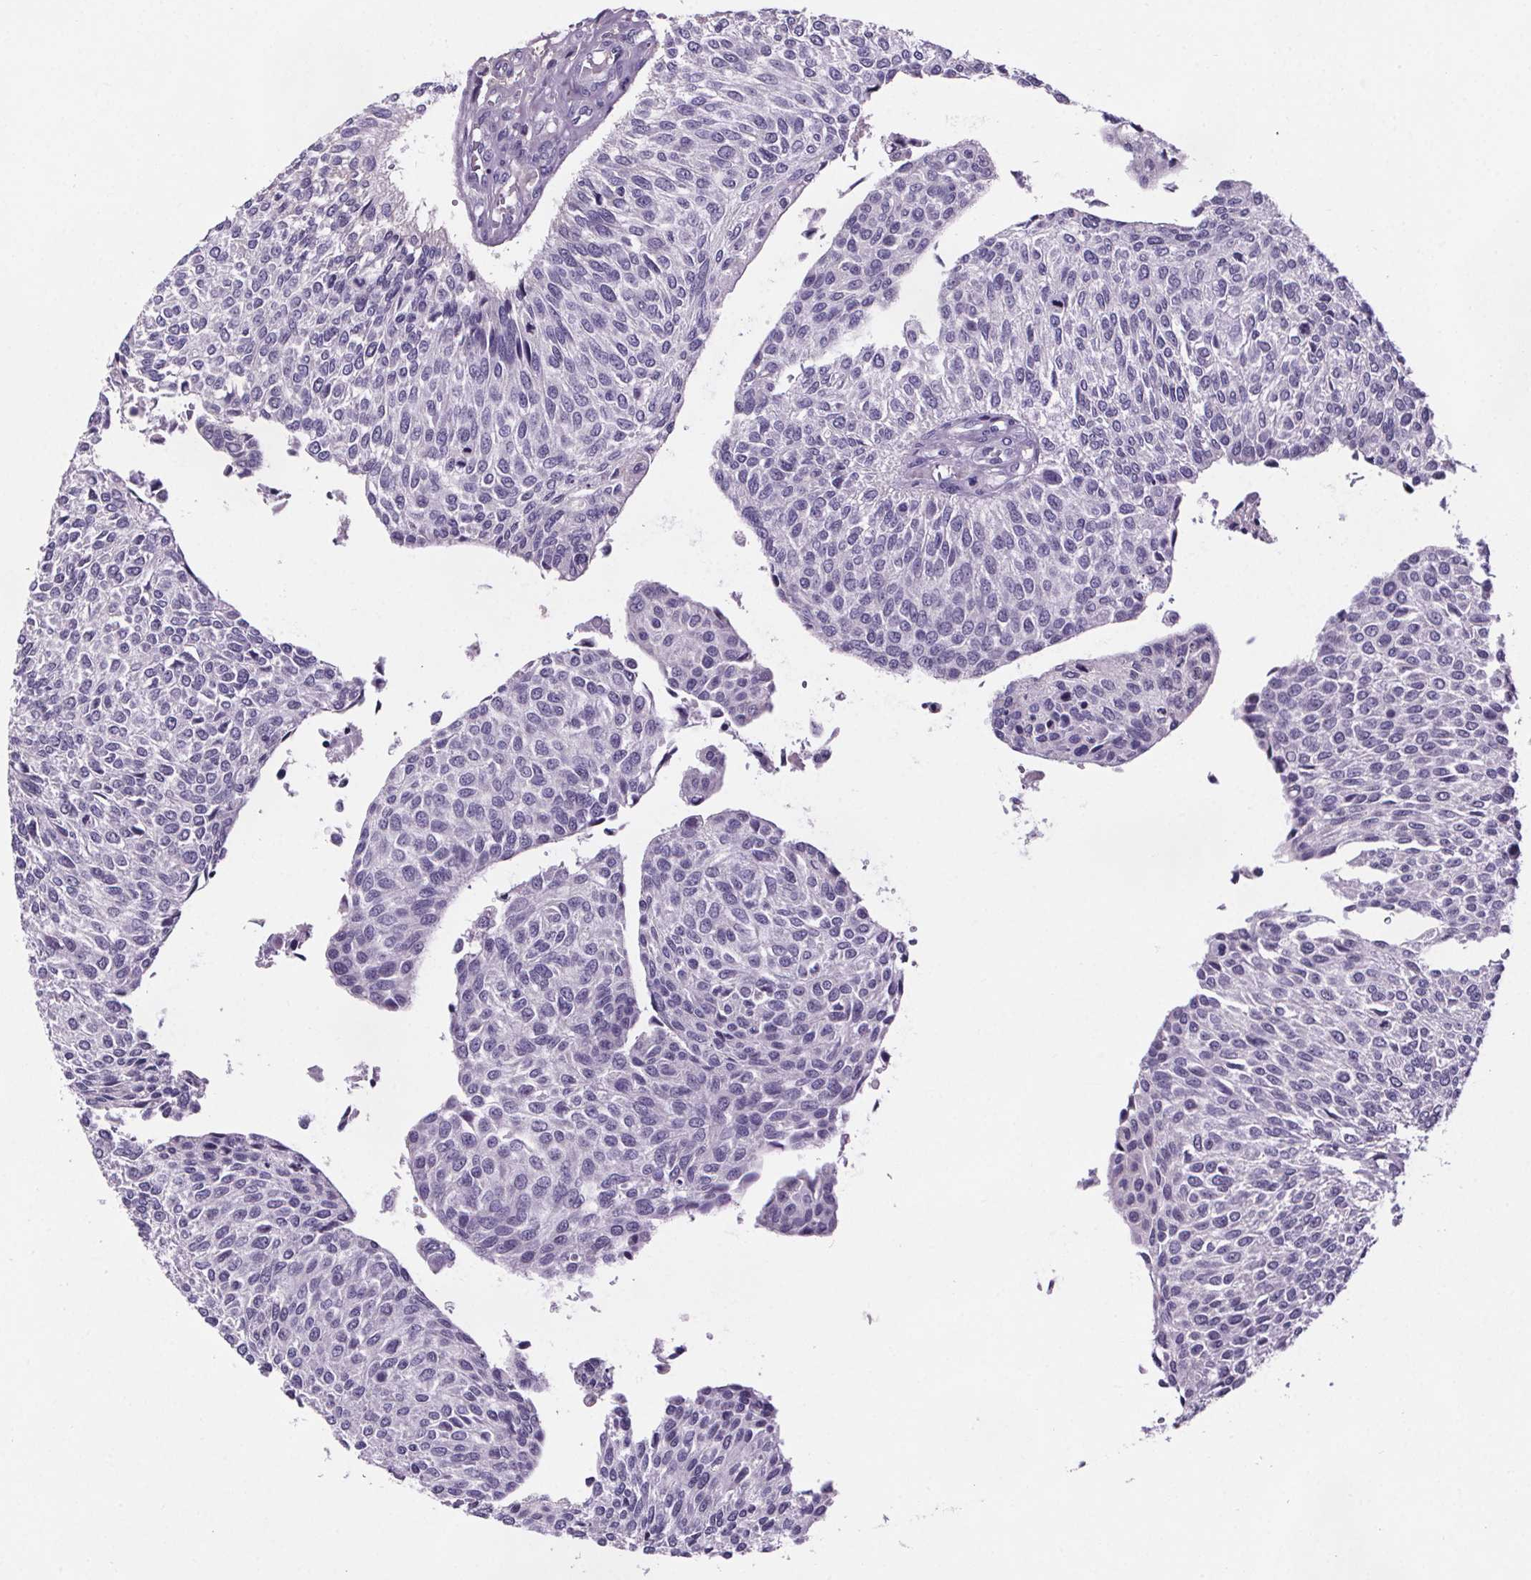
{"staining": {"intensity": "negative", "quantity": "none", "location": "none"}, "tissue": "urothelial cancer", "cell_type": "Tumor cells", "image_type": "cancer", "snomed": [{"axis": "morphology", "description": "Urothelial carcinoma, NOS"}, {"axis": "topography", "description": "Urinary bladder"}], "caption": "Immunohistochemistry (IHC) micrograph of human urothelial cancer stained for a protein (brown), which shows no staining in tumor cells.", "gene": "CUBN", "patient": {"sex": "male", "age": 55}}